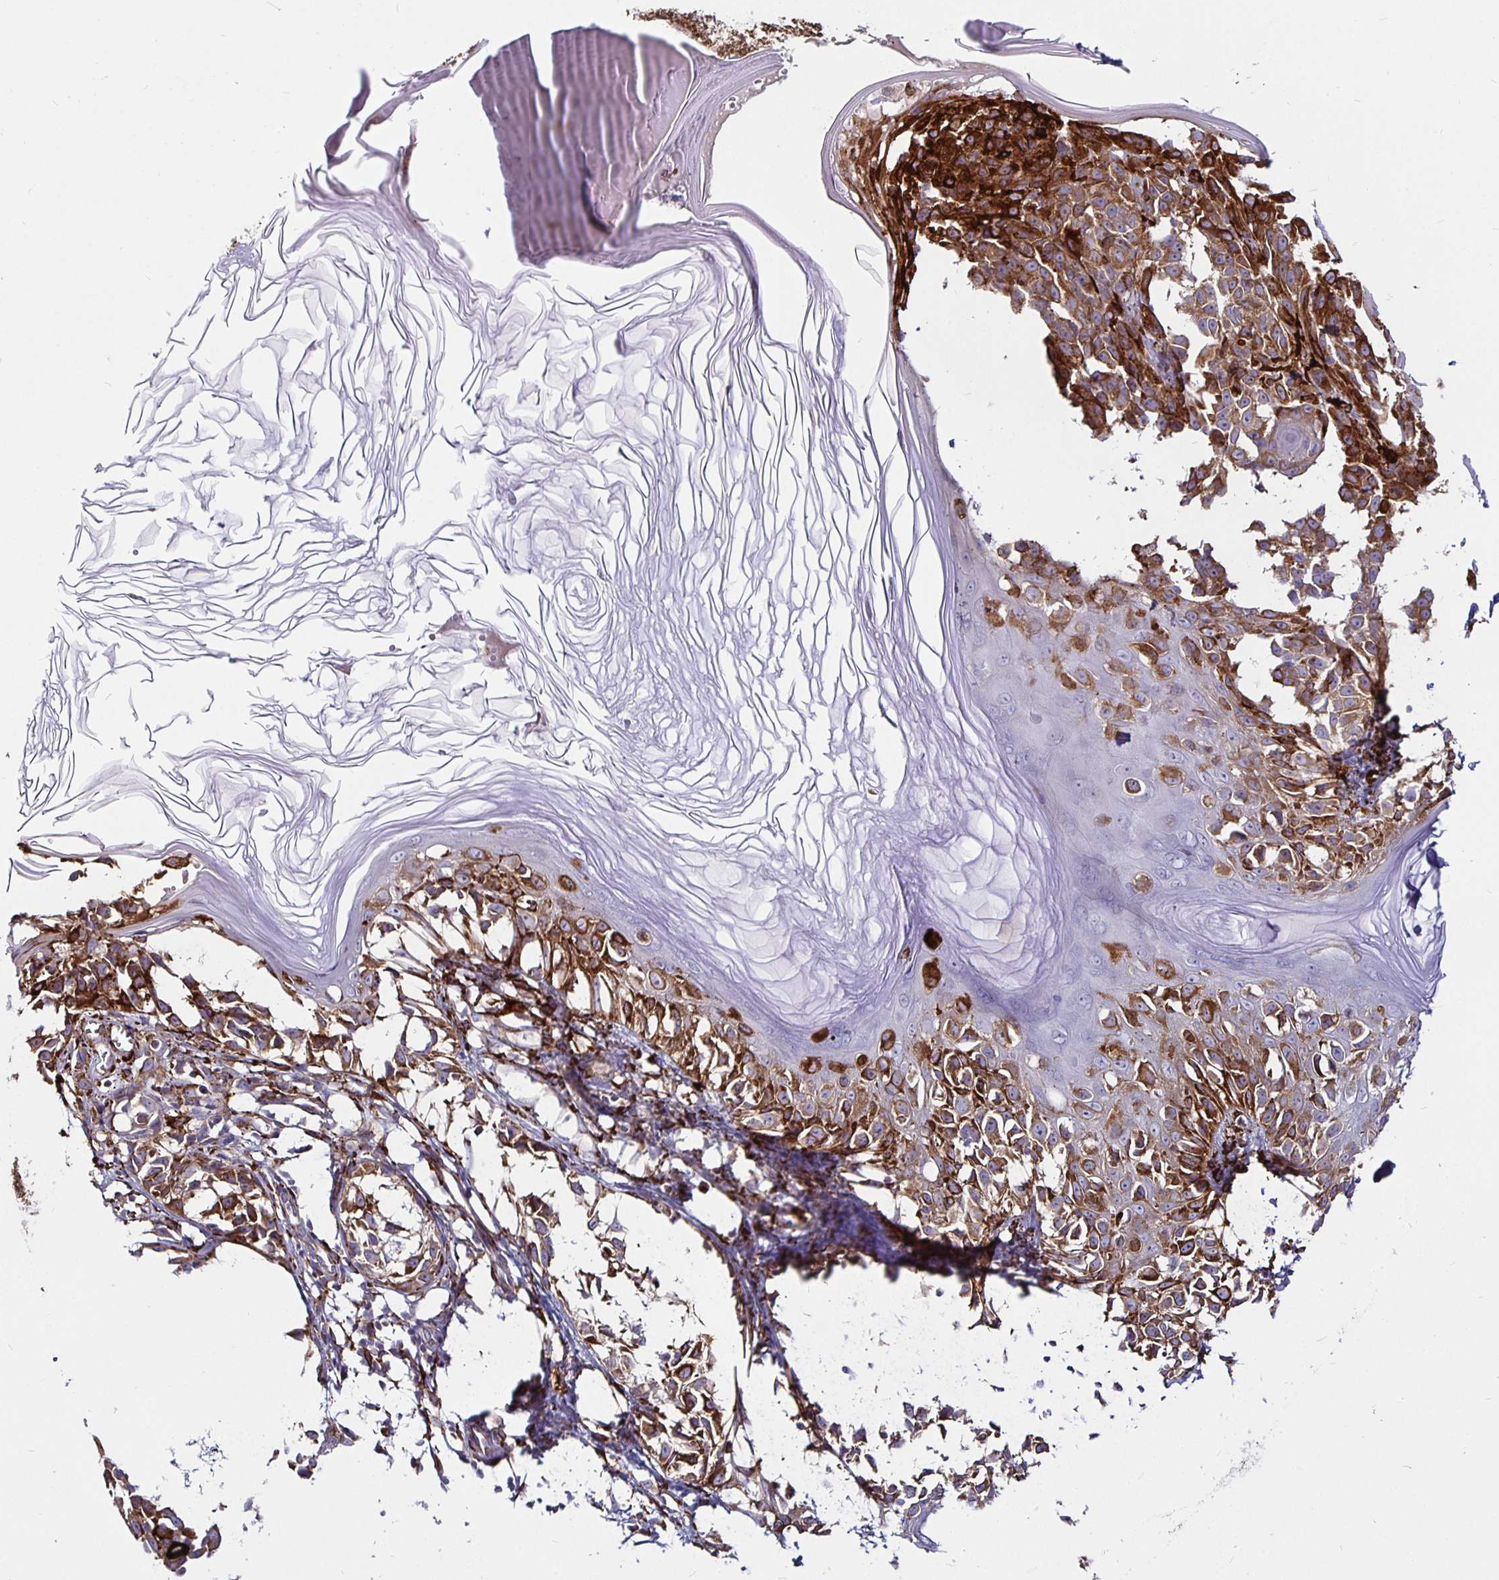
{"staining": {"intensity": "moderate", "quantity": ">75%", "location": "cytoplasmic/membranous"}, "tissue": "melanoma", "cell_type": "Tumor cells", "image_type": "cancer", "snomed": [{"axis": "morphology", "description": "Malignant melanoma, NOS"}, {"axis": "topography", "description": "Skin"}], "caption": "High-magnification brightfield microscopy of melanoma stained with DAB (3,3'-diaminobenzidine) (brown) and counterstained with hematoxylin (blue). tumor cells exhibit moderate cytoplasmic/membranous positivity is appreciated in about>75% of cells.", "gene": "P4HA2", "patient": {"sex": "male", "age": 73}}